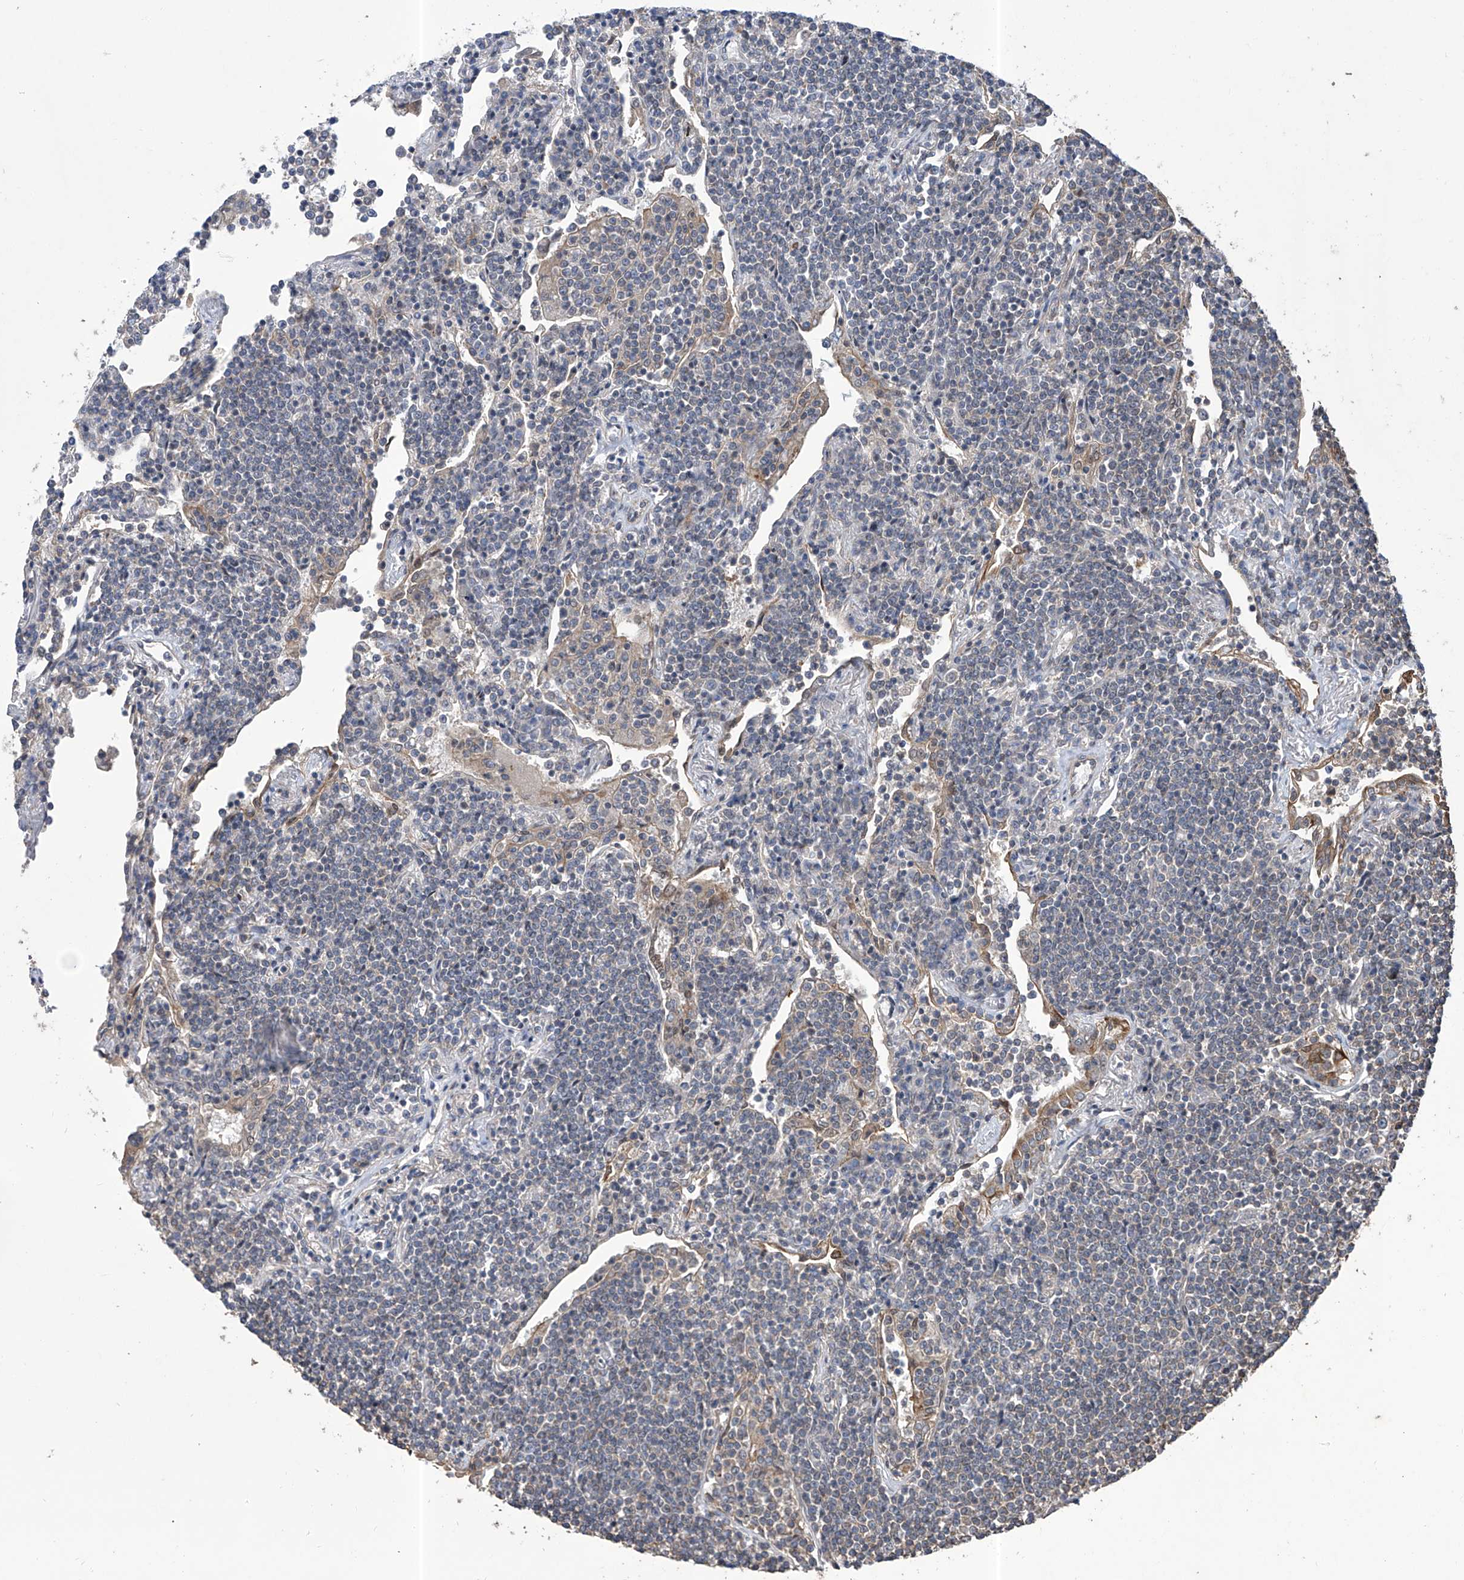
{"staining": {"intensity": "negative", "quantity": "none", "location": "none"}, "tissue": "lymphoma", "cell_type": "Tumor cells", "image_type": "cancer", "snomed": [{"axis": "morphology", "description": "Malignant lymphoma, non-Hodgkin's type, Low grade"}, {"axis": "topography", "description": "Lung"}], "caption": "Human malignant lymphoma, non-Hodgkin's type (low-grade) stained for a protein using IHC displays no expression in tumor cells.", "gene": "KIFC2", "patient": {"sex": "female", "age": 71}}